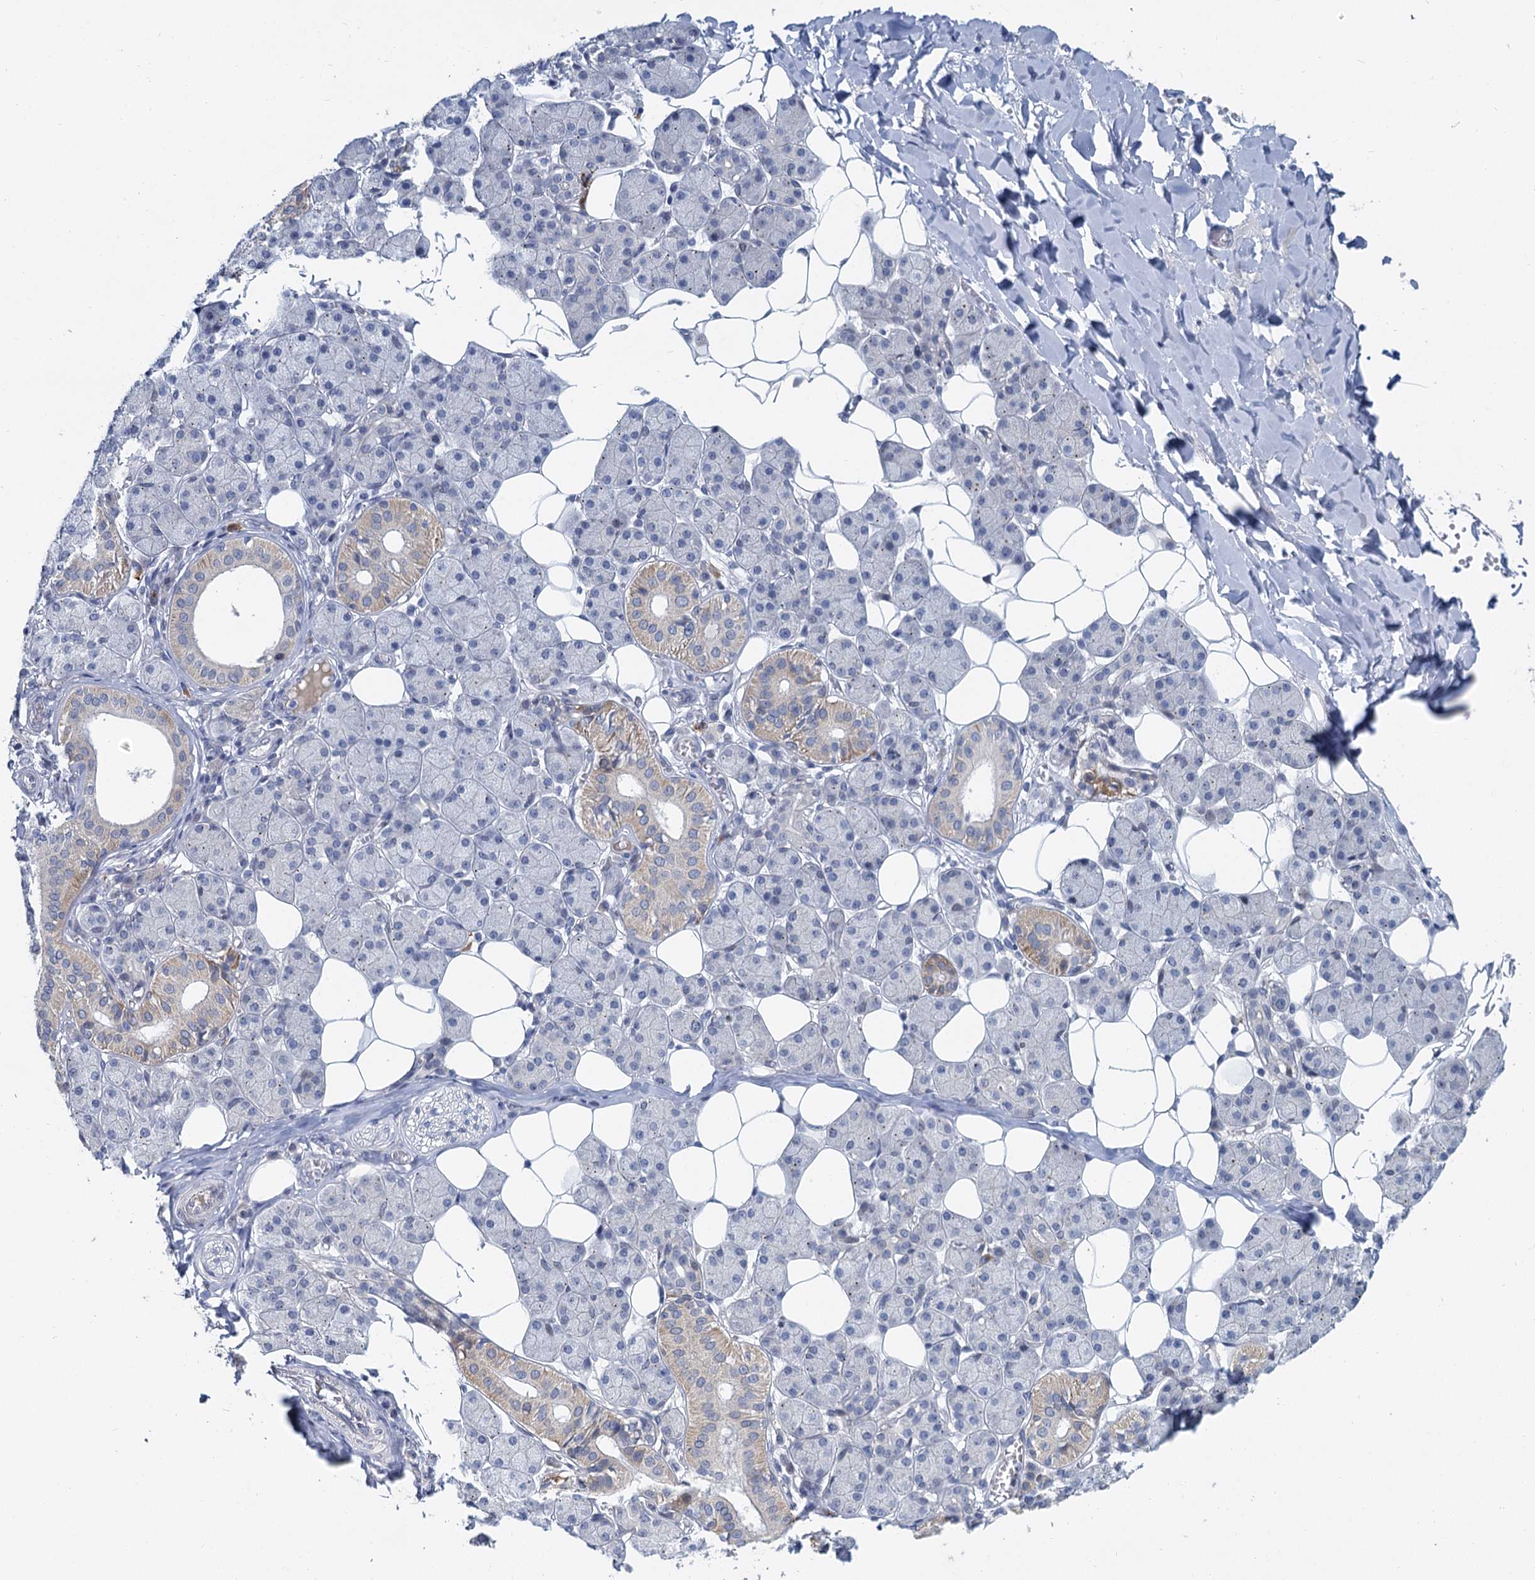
{"staining": {"intensity": "moderate", "quantity": "<25%", "location": "cytoplasmic/membranous"}, "tissue": "salivary gland", "cell_type": "Glandular cells", "image_type": "normal", "snomed": [{"axis": "morphology", "description": "Normal tissue, NOS"}, {"axis": "topography", "description": "Salivary gland"}], "caption": "Immunohistochemical staining of benign human salivary gland demonstrates moderate cytoplasmic/membranous protein positivity in approximately <25% of glandular cells.", "gene": "ACRBP", "patient": {"sex": "female", "age": 33}}